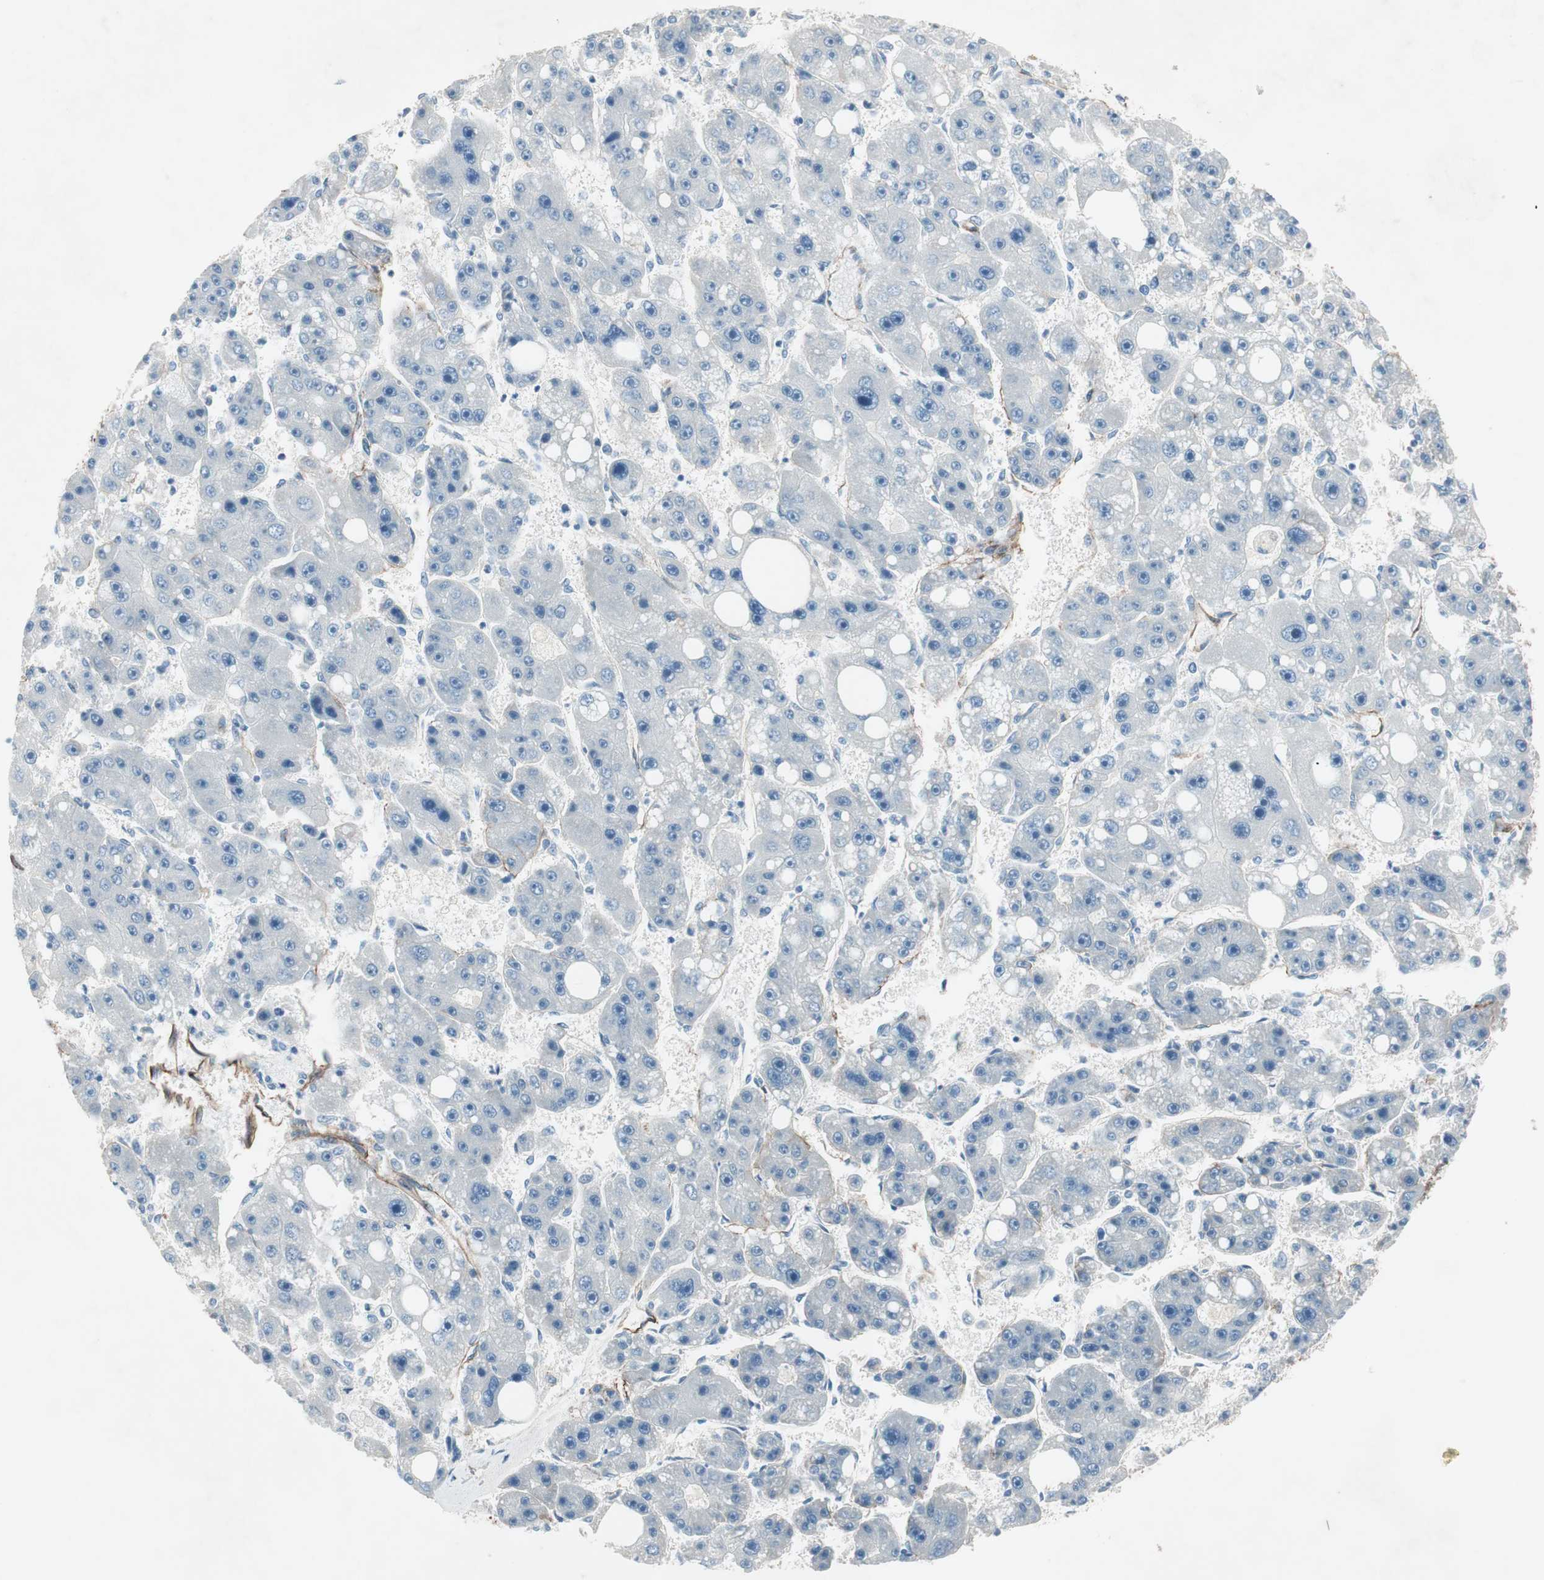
{"staining": {"intensity": "negative", "quantity": "none", "location": "none"}, "tissue": "liver cancer", "cell_type": "Tumor cells", "image_type": "cancer", "snomed": [{"axis": "morphology", "description": "Carcinoma, Hepatocellular, NOS"}, {"axis": "topography", "description": "Liver"}], "caption": "An IHC histopathology image of hepatocellular carcinoma (liver) is shown. There is no staining in tumor cells of hepatocellular carcinoma (liver).", "gene": "ITGB4", "patient": {"sex": "female", "age": 61}}